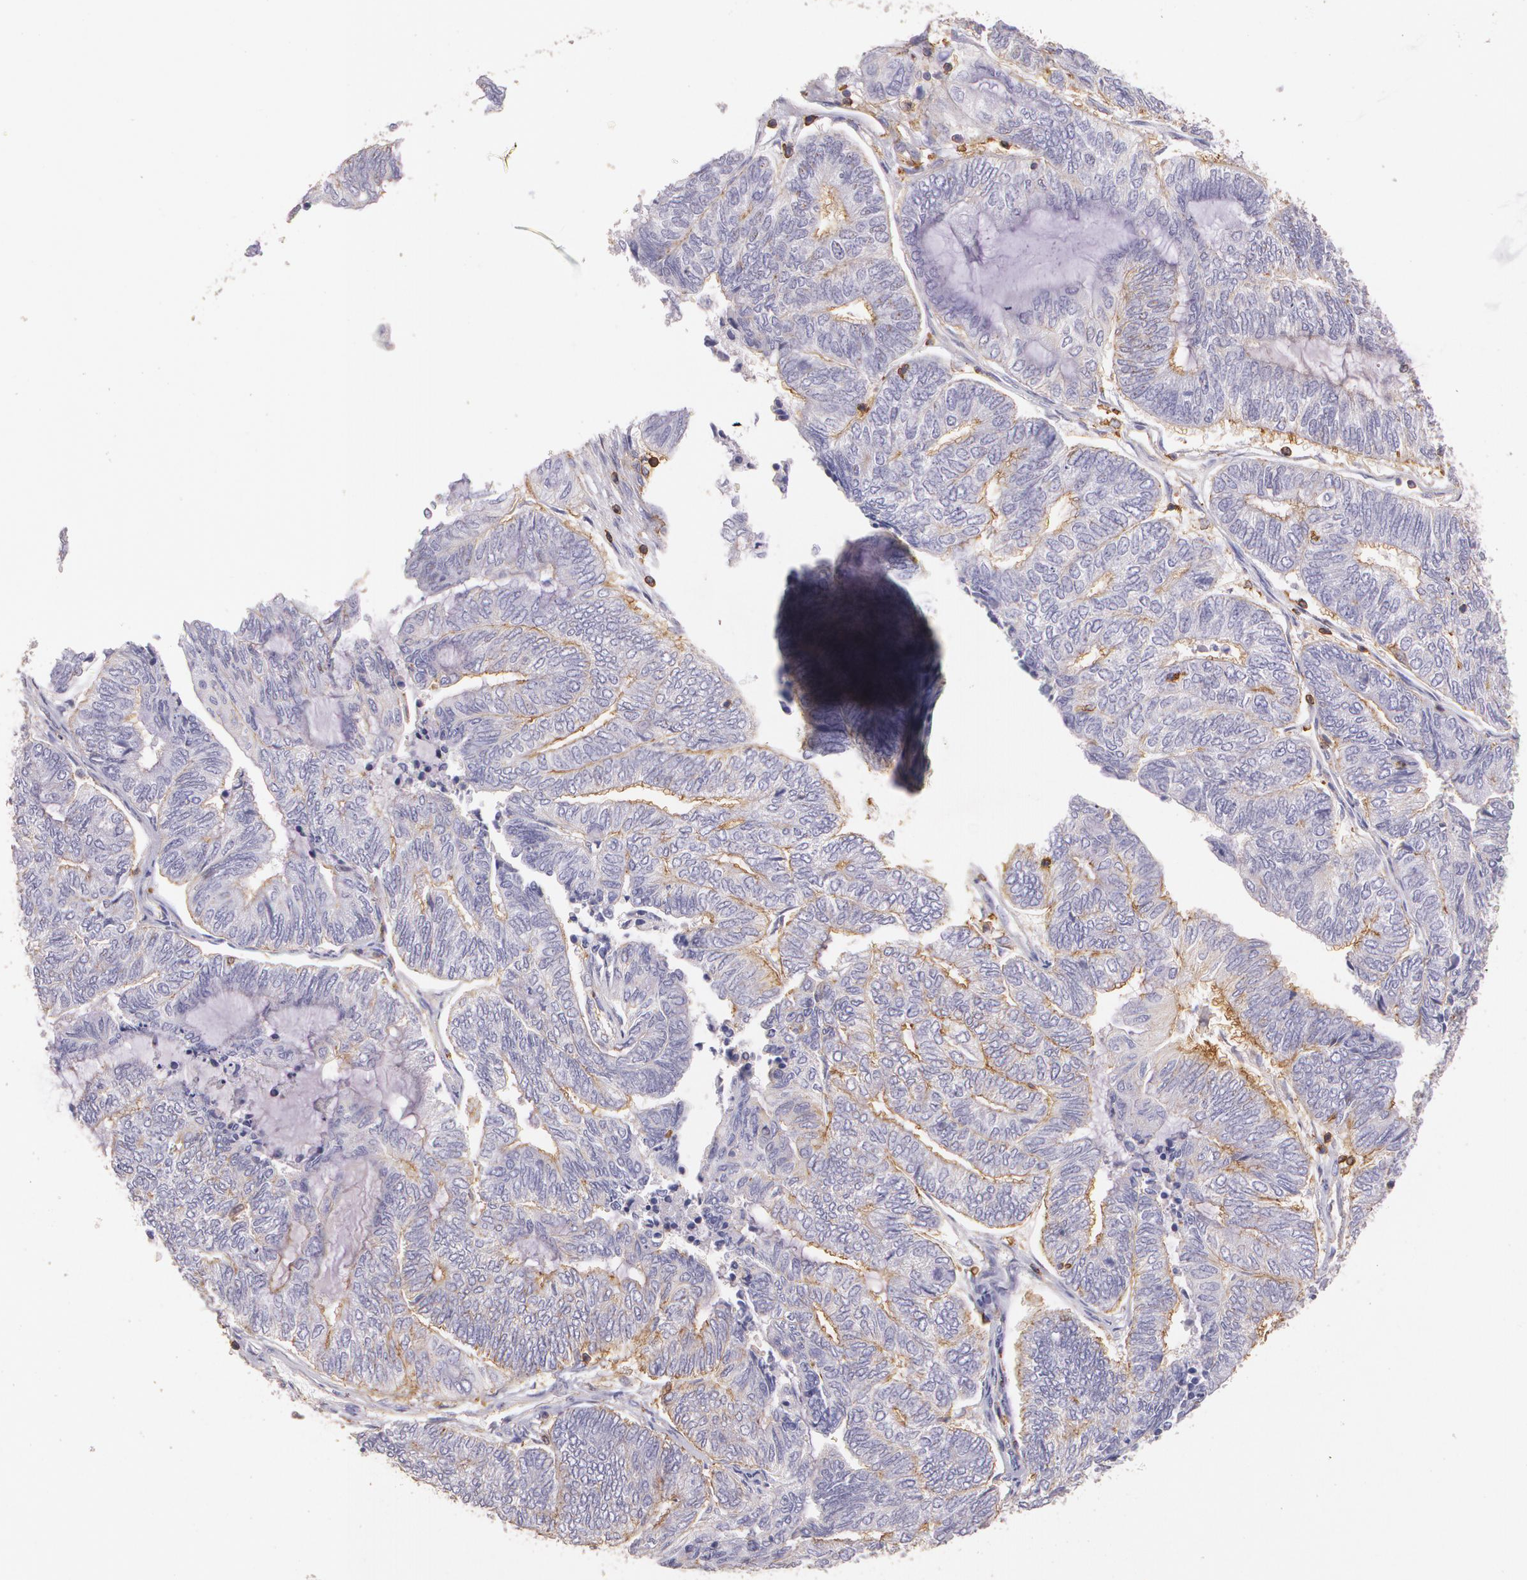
{"staining": {"intensity": "weak", "quantity": "25%-75%", "location": "cytoplasmic/membranous"}, "tissue": "endometrial cancer", "cell_type": "Tumor cells", "image_type": "cancer", "snomed": [{"axis": "morphology", "description": "Adenocarcinoma, NOS"}, {"axis": "topography", "description": "Endometrium"}], "caption": "The immunohistochemical stain labels weak cytoplasmic/membranous expression in tumor cells of endometrial cancer (adenocarcinoma) tissue. The staining was performed using DAB (3,3'-diaminobenzidine) to visualize the protein expression in brown, while the nuclei were stained in blue with hematoxylin (Magnification: 20x).", "gene": "TGFBR1", "patient": {"sex": "female", "age": 69}}